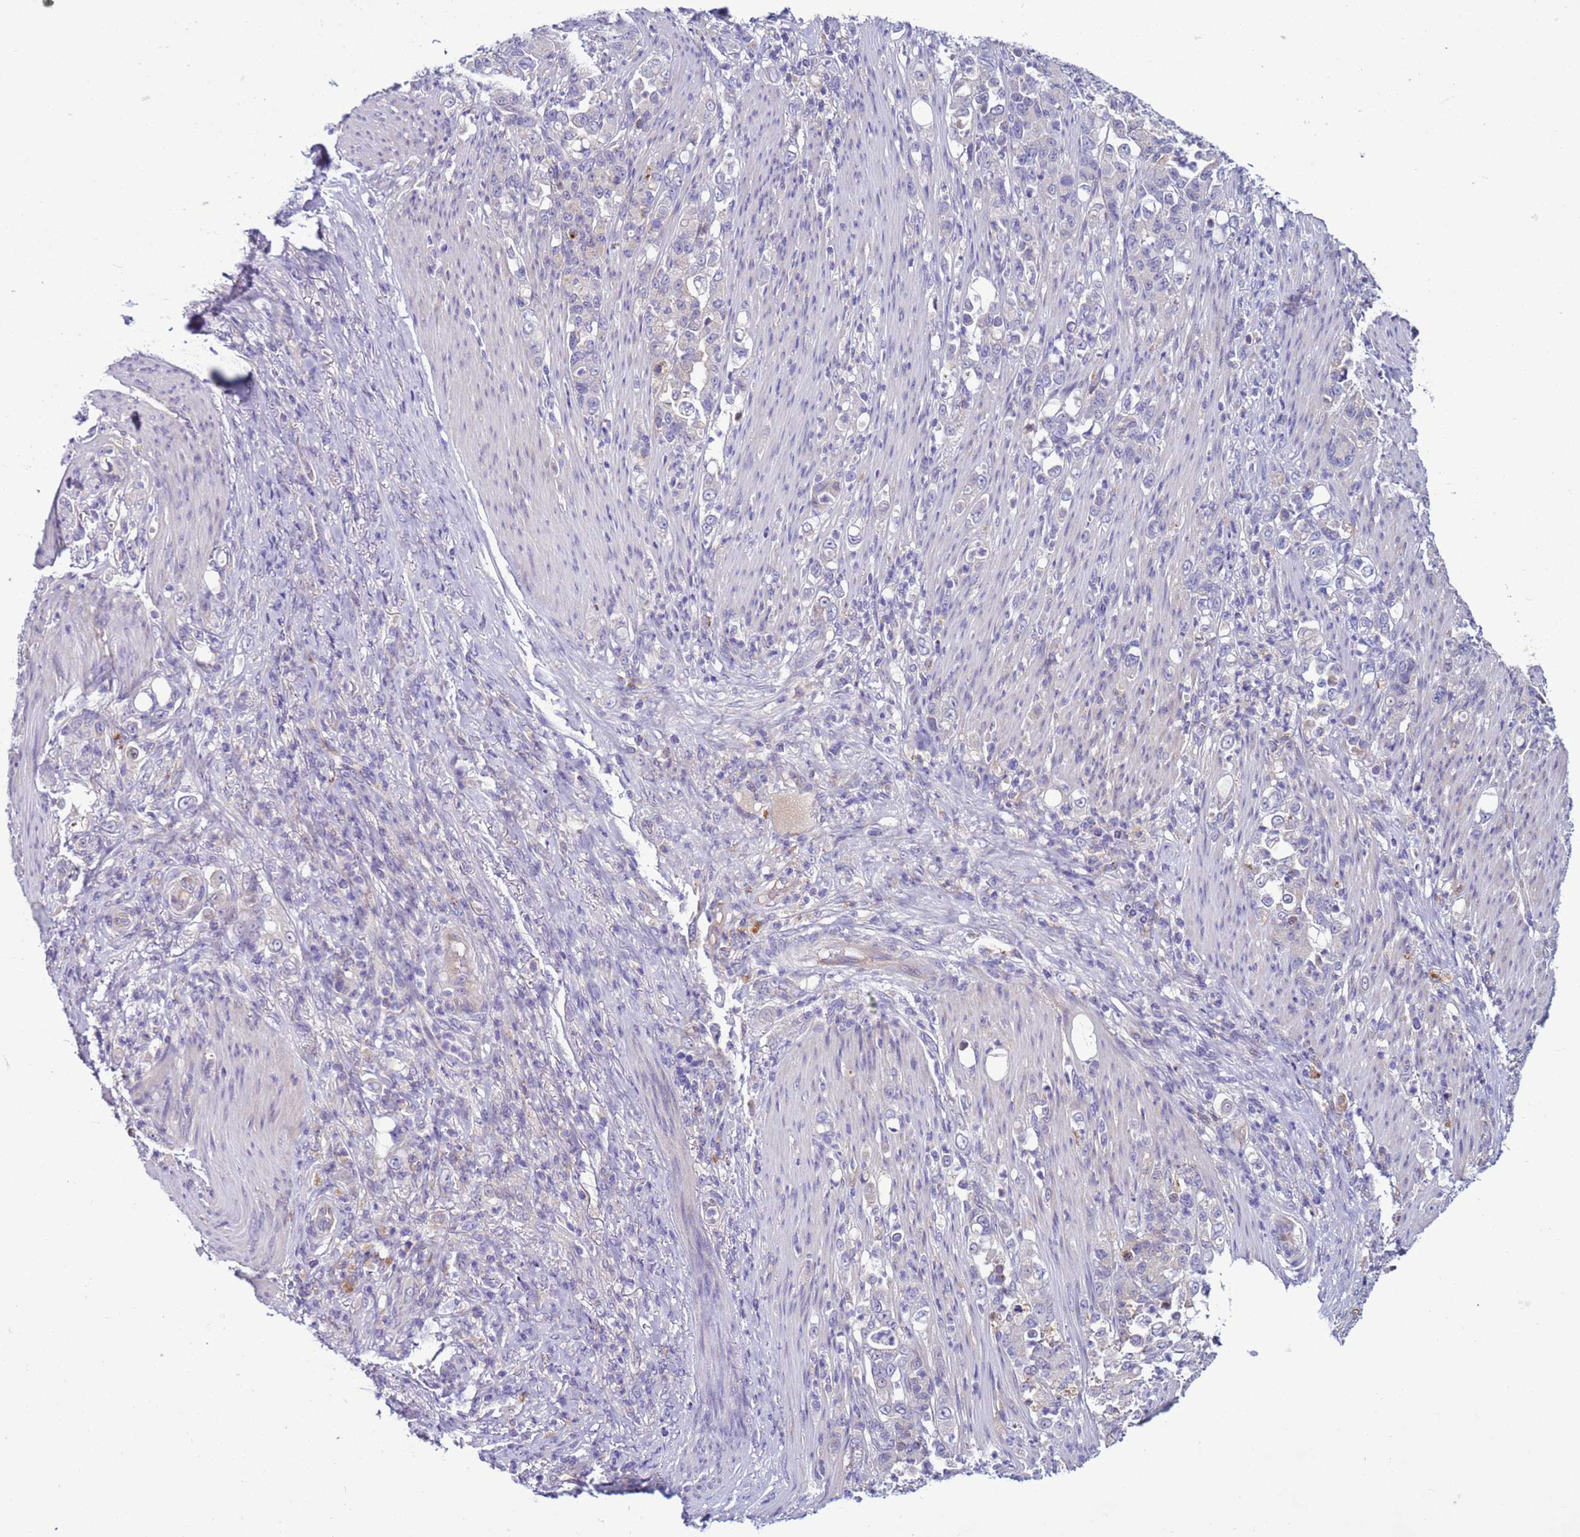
{"staining": {"intensity": "negative", "quantity": "none", "location": "none"}, "tissue": "stomach cancer", "cell_type": "Tumor cells", "image_type": "cancer", "snomed": [{"axis": "morphology", "description": "Normal tissue, NOS"}, {"axis": "morphology", "description": "Adenocarcinoma, NOS"}, {"axis": "topography", "description": "Stomach"}], "caption": "DAB immunohistochemical staining of stomach cancer (adenocarcinoma) shows no significant staining in tumor cells.", "gene": "NAT2", "patient": {"sex": "female", "age": 79}}